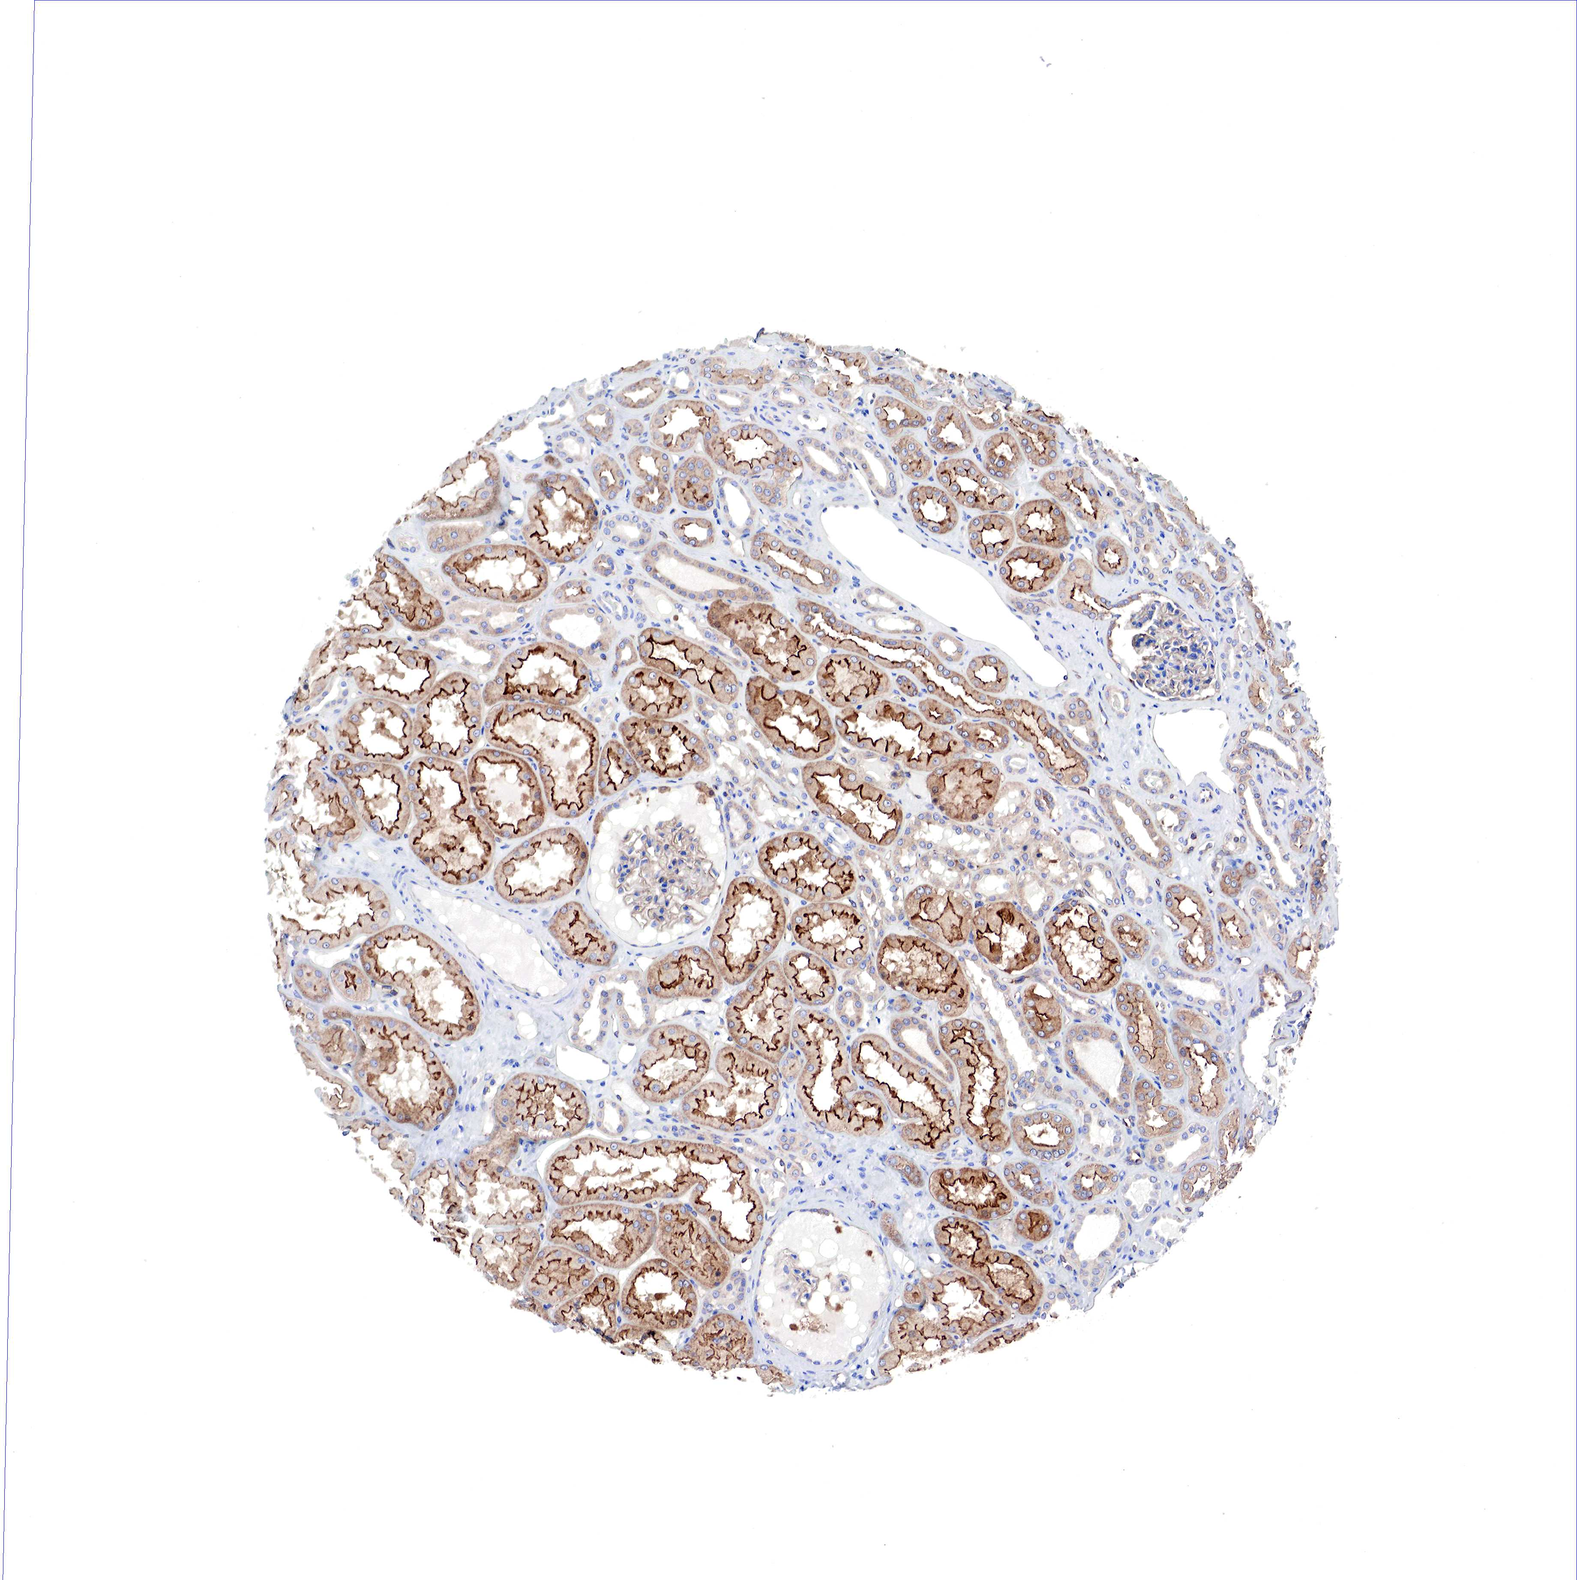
{"staining": {"intensity": "weak", "quantity": ">75%", "location": "cytoplasmic/membranous"}, "tissue": "kidney", "cell_type": "Cells in glomeruli", "image_type": "normal", "snomed": [{"axis": "morphology", "description": "Normal tissue, NOS"}, {"axis": "topography", "description": "Kidney"}], "caption": "Immunohistochemical staining of normal human kidney reveals >75% levels of weak cytoplasmic/membranous protein positivity in about >75% of cells in glomeruli.", "gene": "MSN", "patient": {"sex": "male", "age": 36}}